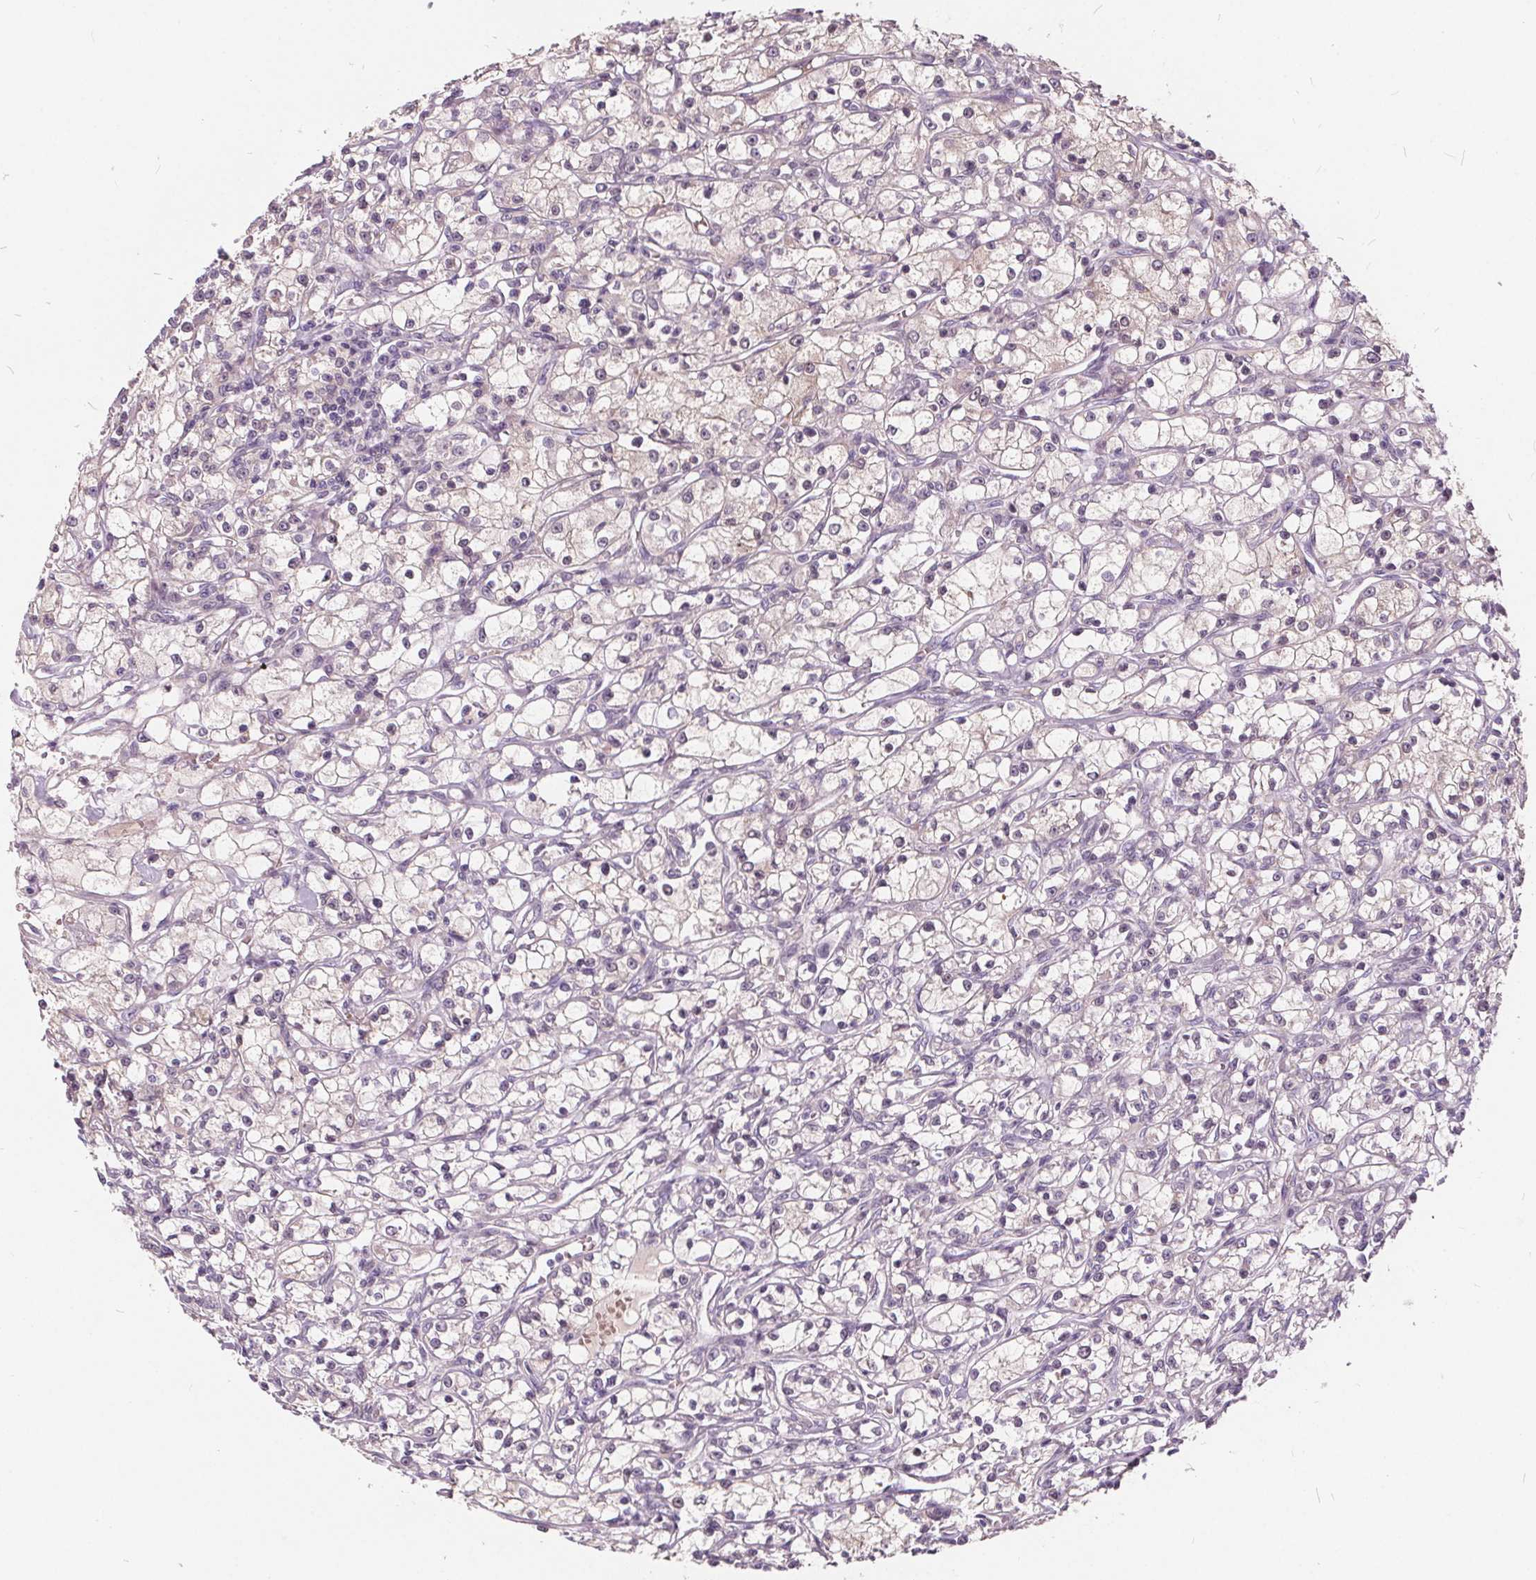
{"staining": {"intensity": "negative", "quantity": "none", "location": "none"}, "tissue": "renal cancer", "cell_type": "Tumor cells", "image_type": "cancer", "snomed": [{"axis": "morphology", "description": "Adenocarcinoma, NOS"}, {"axis": "topography", "description": "Kidney"}], "caption": "There is no significant positivity in tumor cells of renal cancer (adenocarcinoma).", "gene": "HAAO", "patient": {"sex": "female", "age": 59}}